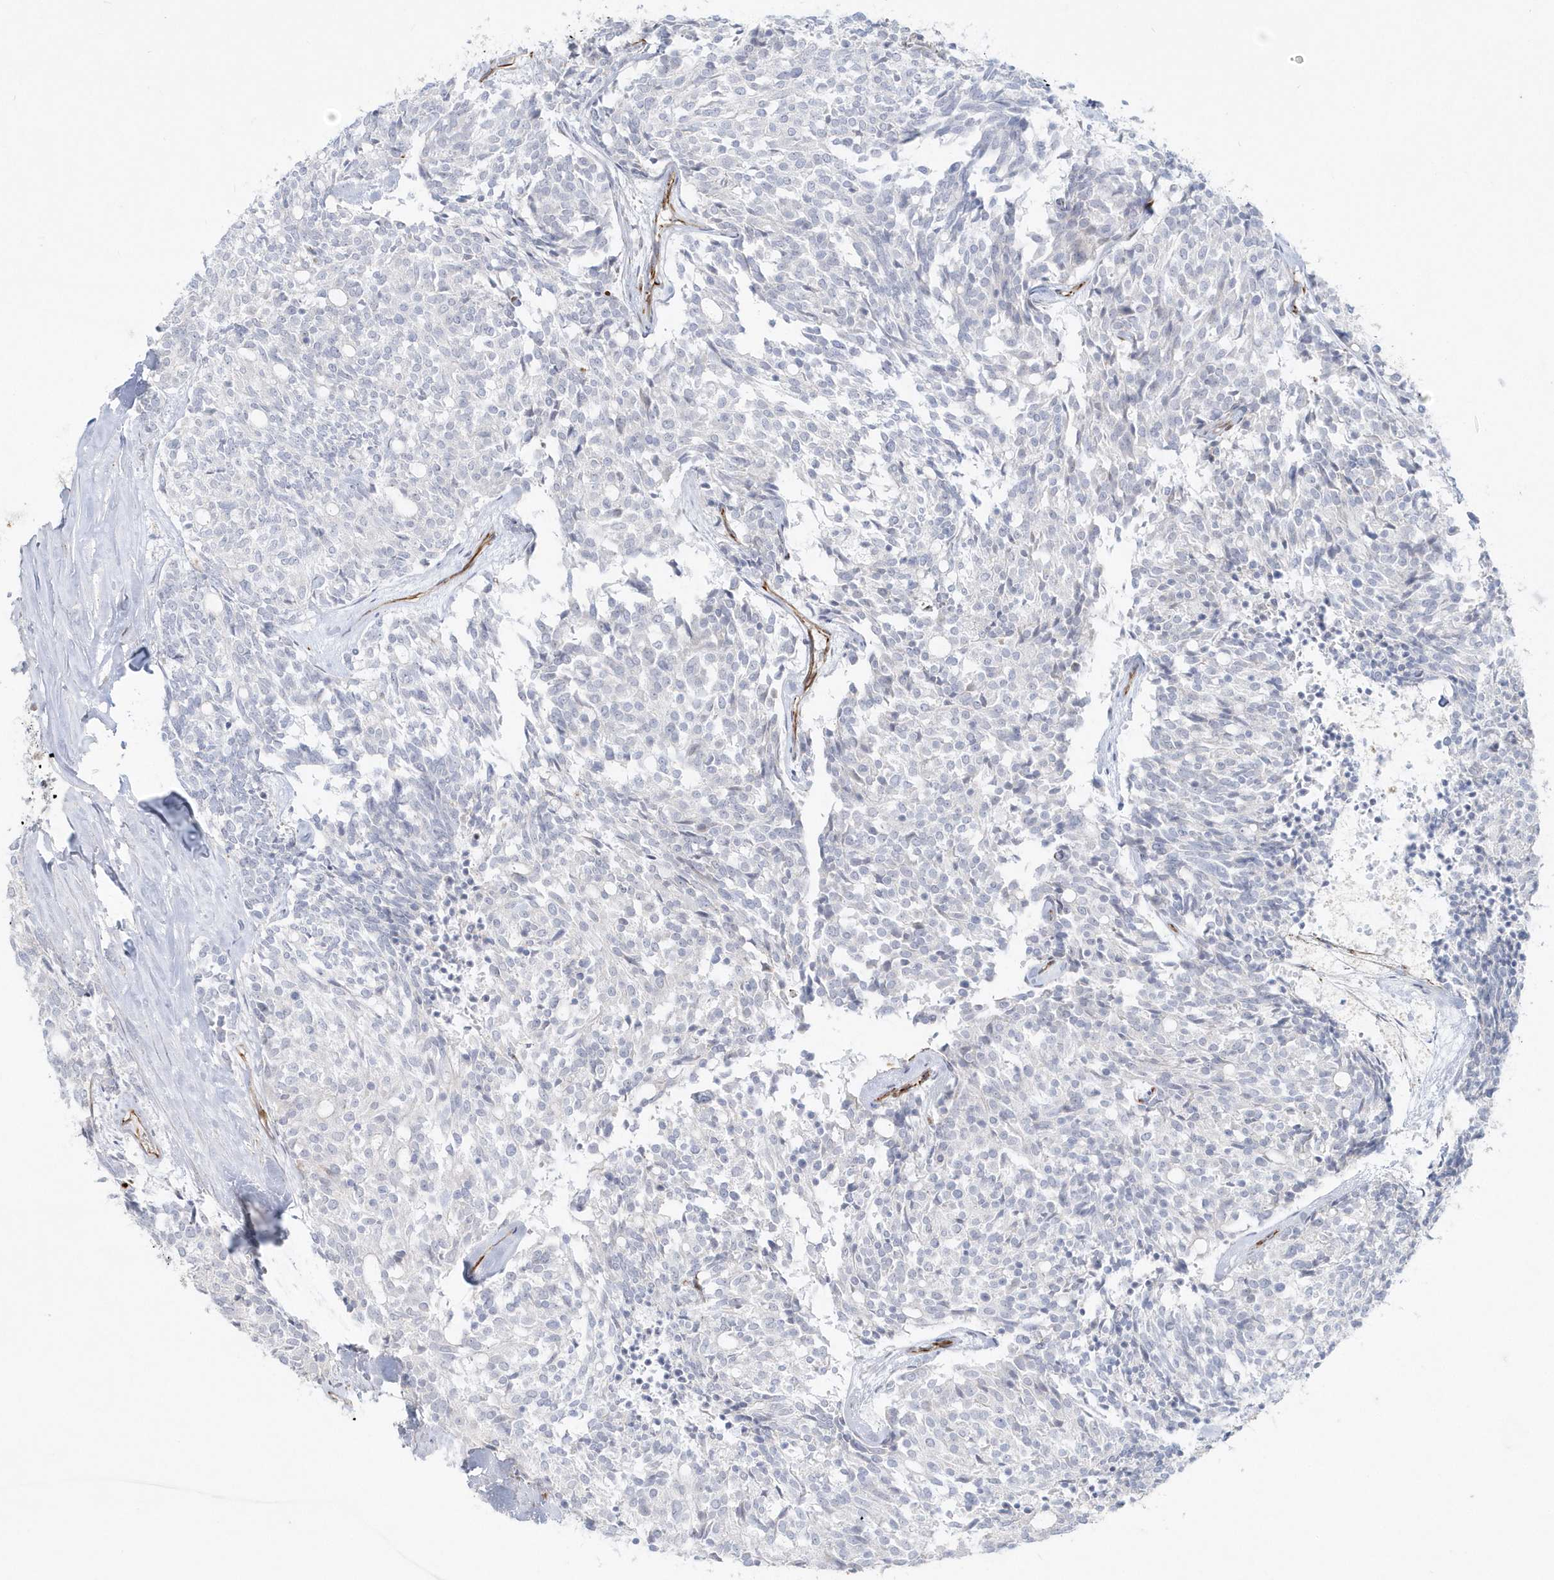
{"staining": {"intensity": "negative", "quantity": "none", "location": "none"}, "tissue": "carcinoid", "cell_type": "Tumor cells", "image_type": "cancer", "snomed": [{"axis": "morphology", "description": "Carcinoid, malignant, NOS"}, {"axis": "topography", "description": "Pancreas"}], "caption": "An image of carcinoid stained for a protein shows no brown staining in tumor cells.", "gene": "PPIL6", "patient": {"sex": "female", "age": 54}}